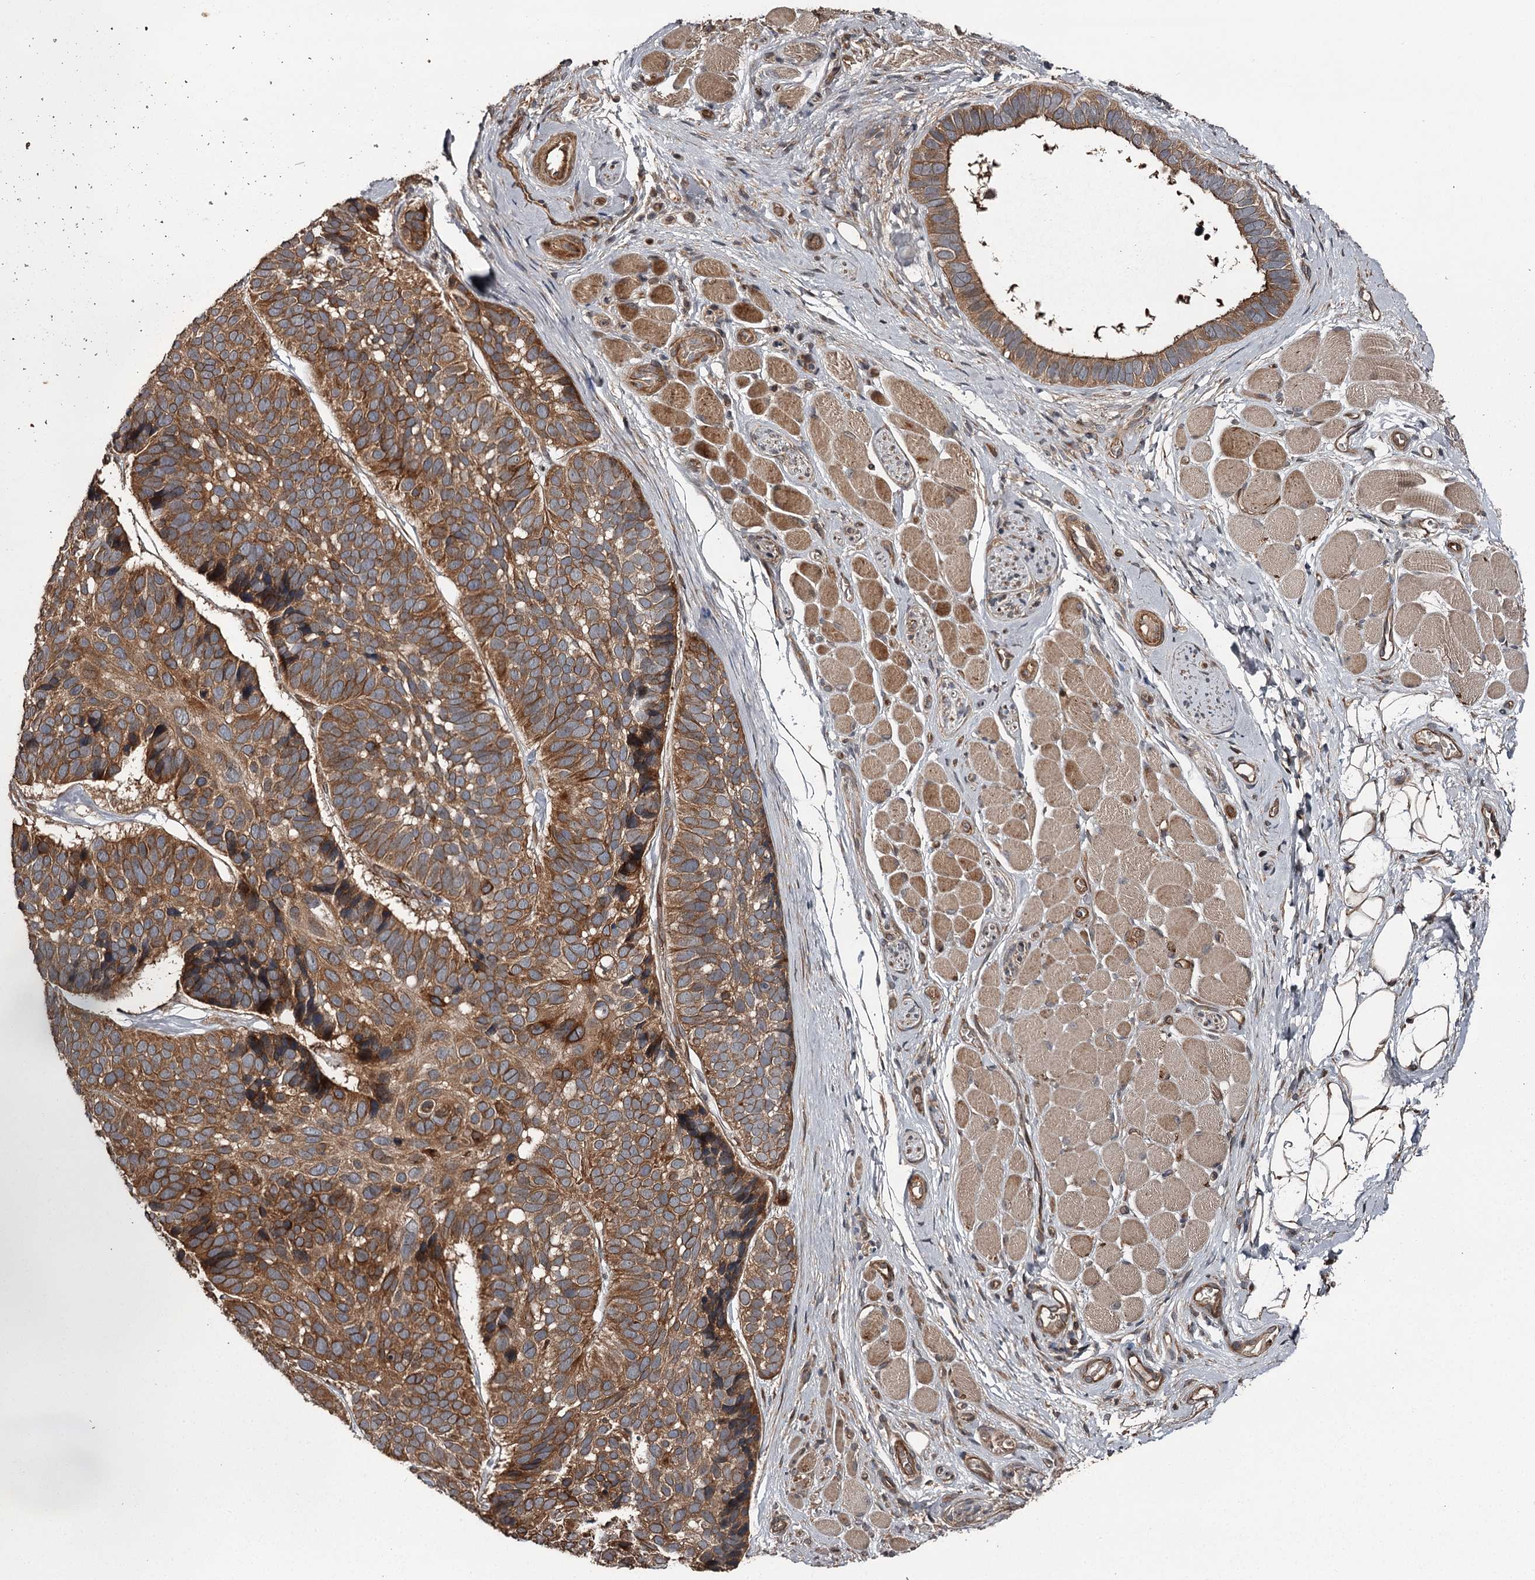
{"staining": {"intensity": "moderate", "quantity": ">75%", "location": "cytoplasmic/membranous"}, "tissue": "skin cancer", "cell_type": "Tumor cells", "image_type": "cancer", "snomed": [{"axis": "morphology", "description": "Basal cell carcinoma"}, {"axis": "topography", "description": "Skin"}], "caption": "This photomicrograph shows IHC staining of skin cancer (basal cell carcinoma), with medium moderate cytoplasmic/membranous positivity in about >75% of tumor cells.", "gene": "RAB21", "patient": {"sex": "male", "age": 62}}